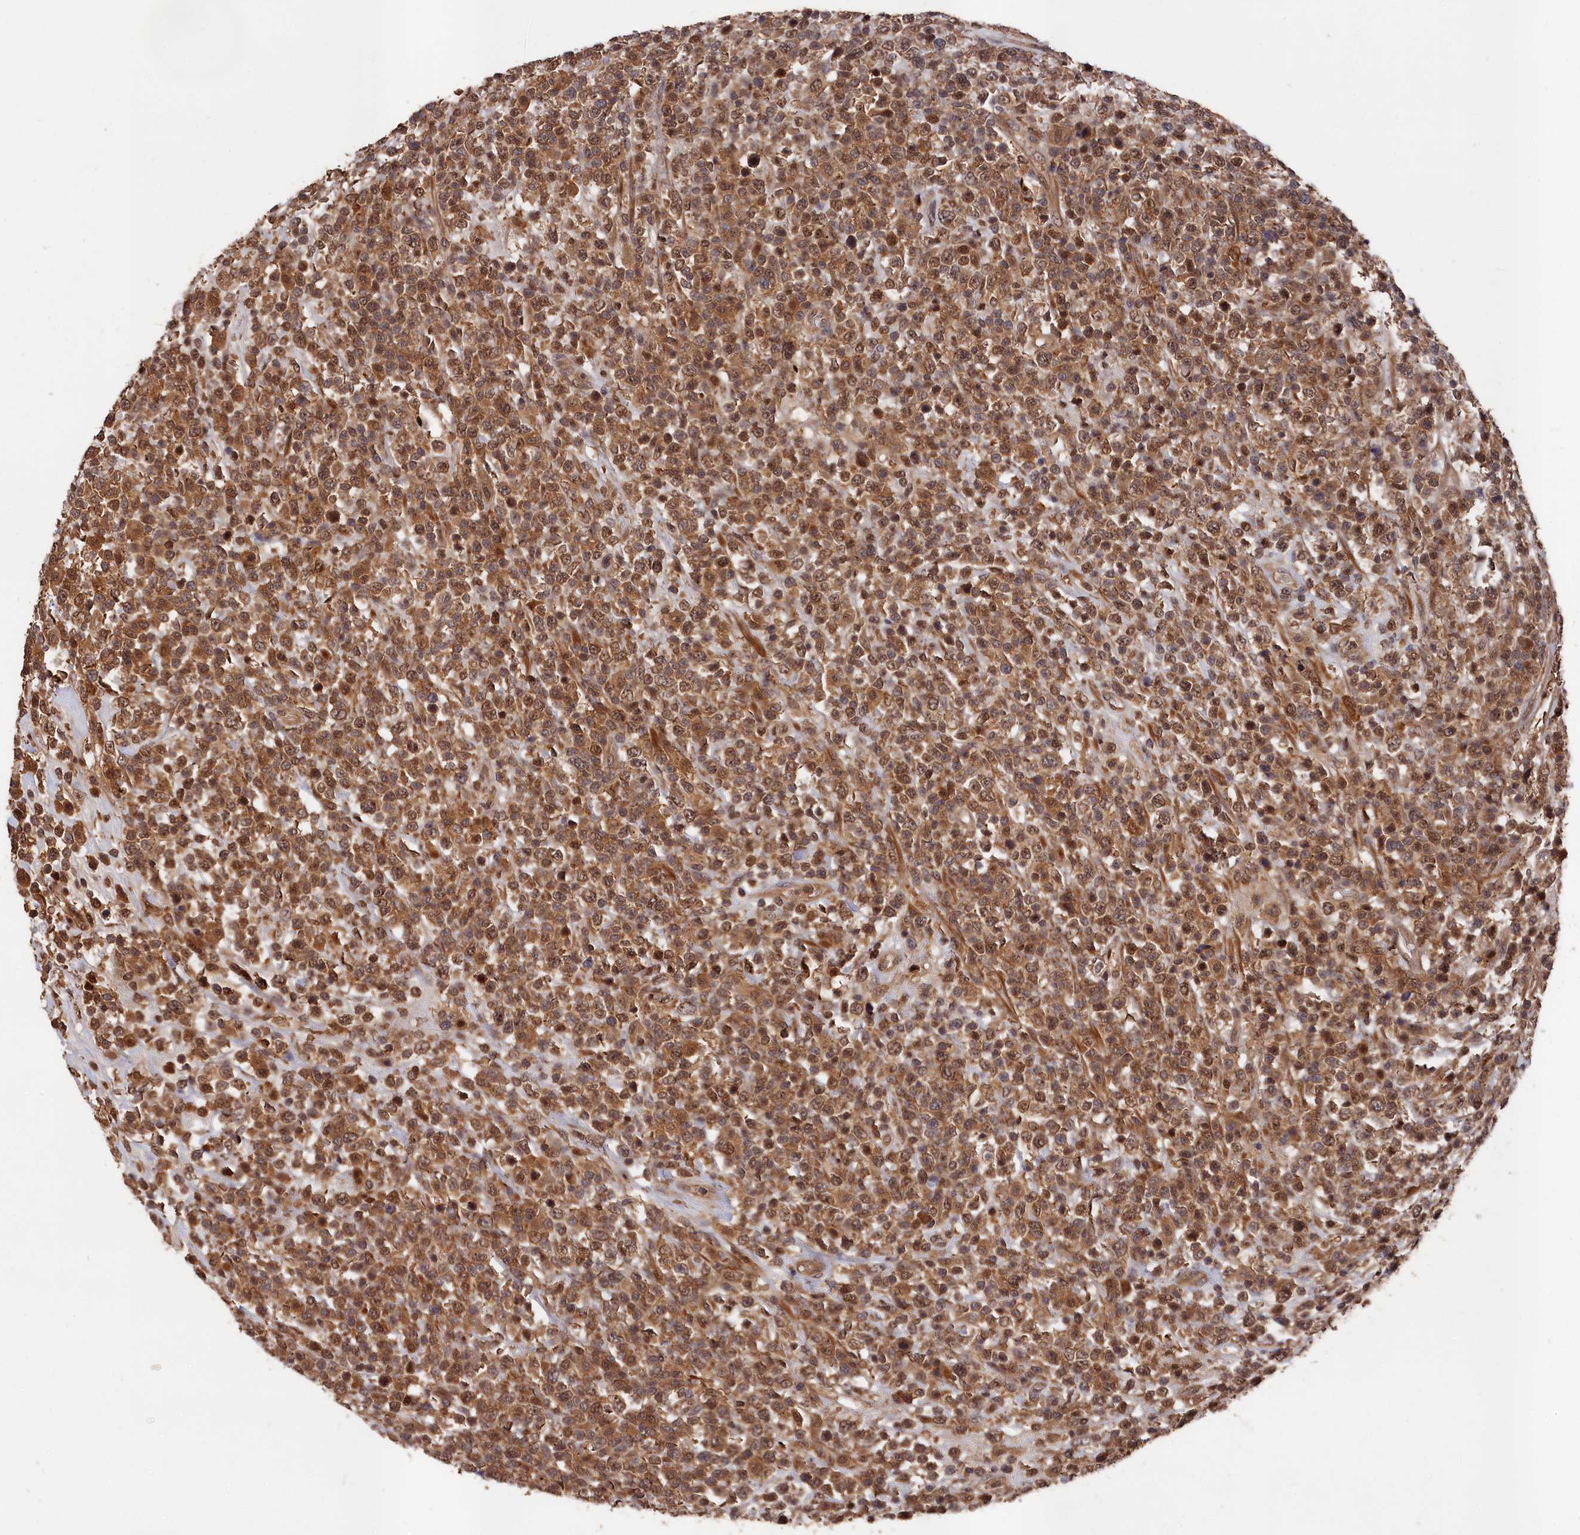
{"staining": {"intensity": "moderate", "quantity": ">75%", "location": "cytoplasmic/membranous,nuclear"}, "tissue": "lymphoma", "cell_type": "Tumor cells", "image_type": "cancer", "snomed": [{"axis": "morphology", "description": "Malignant lymphoma, non-Hodgkin's type, High grade"}, {"axis": "topography", "description": "Colon"}], "caption": "IHC of high-grade malignant lymphoma, non-Hodgkin's type displays medium levels of moderate cytoplasmic/membranous and nuclear staining in about >75% of tumor cells.", "gene": "RMI2", "patient": {"sex": "female", "age": 53}}